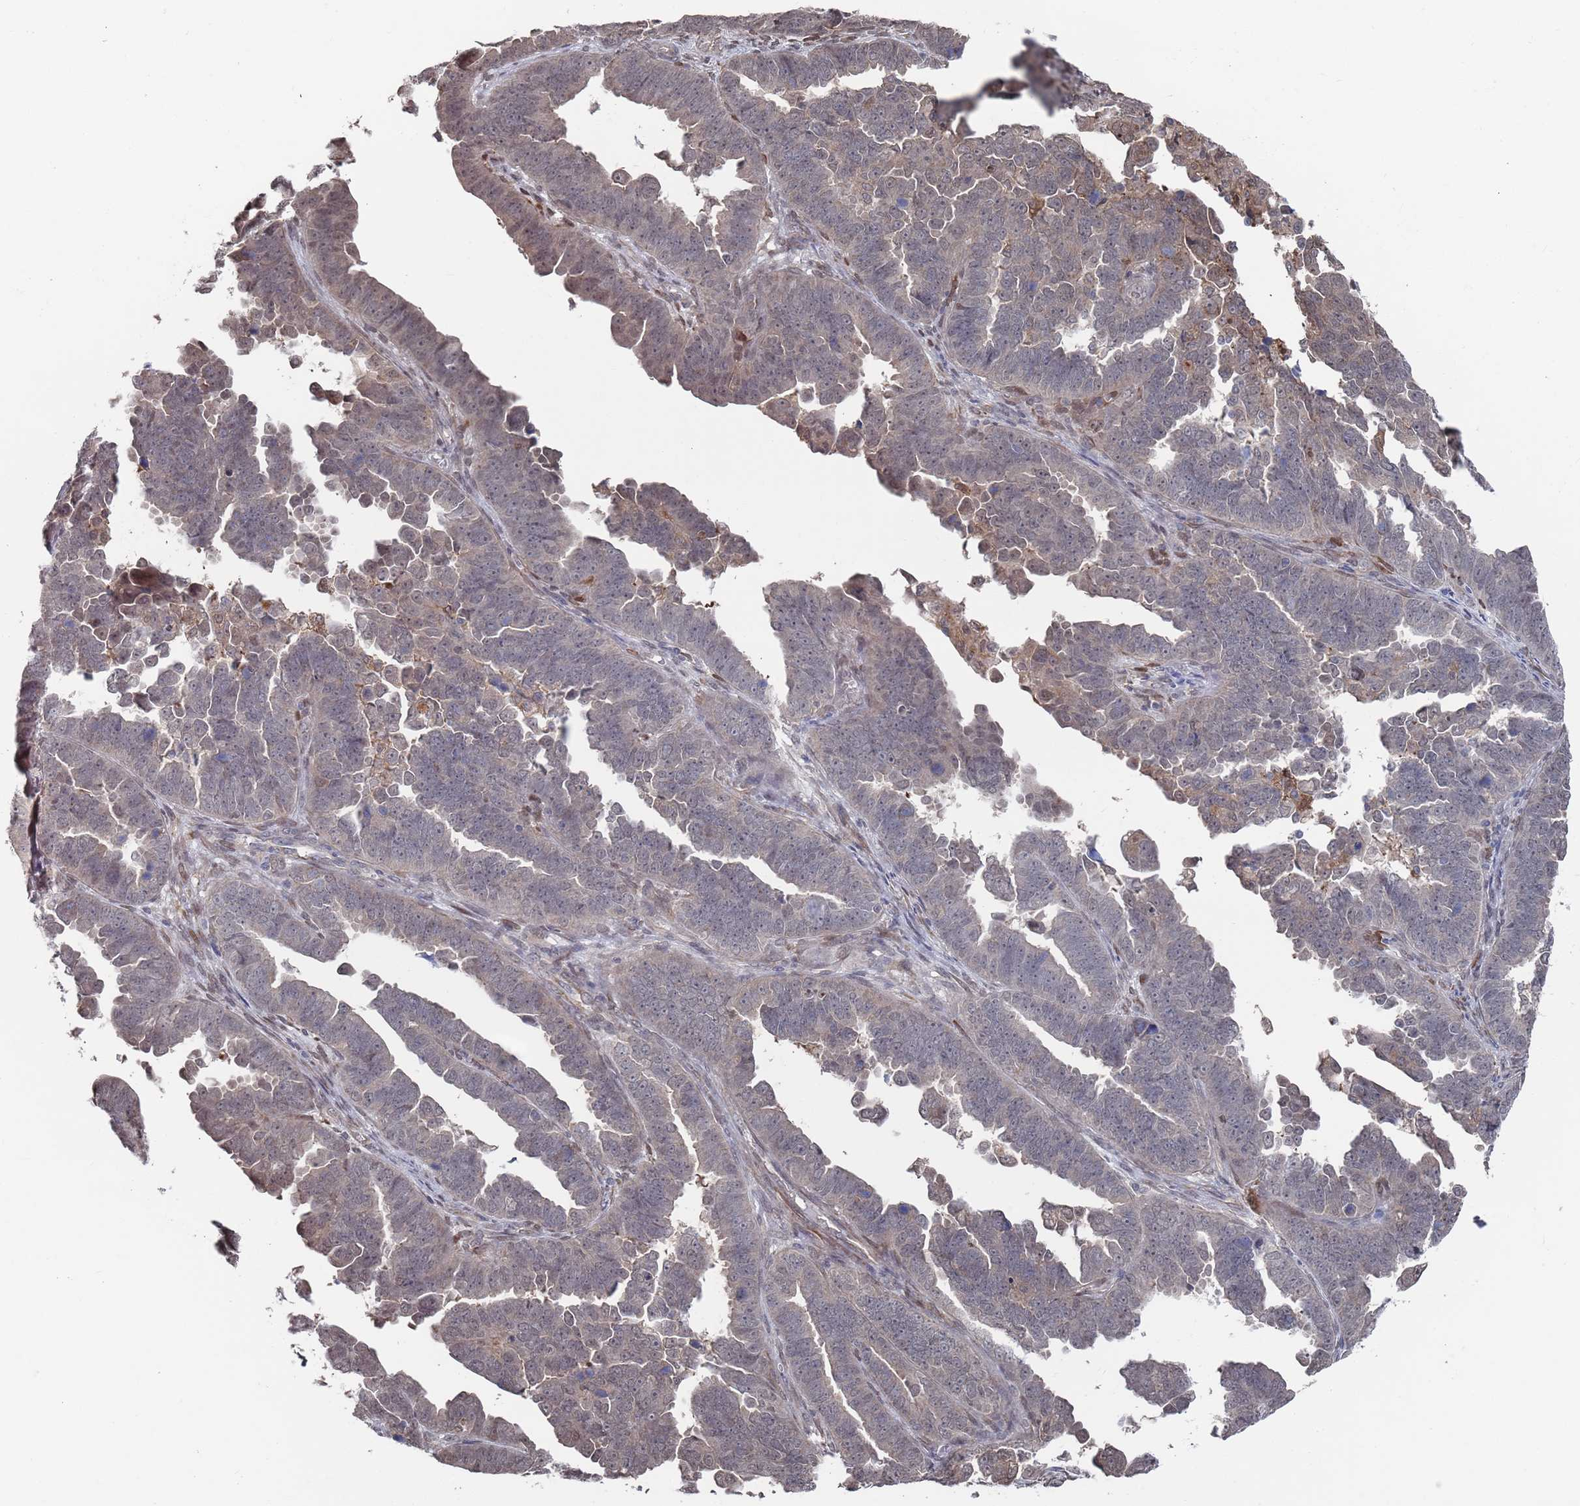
{"staining": {"intensity": "weak", "quantity": "<25%", "location": "cytoplasmic/membranous,nuclear"}, "tissue": "endometrial cancer", "cell_type": "Tumor cells", "image_type": "cancer", "snomed": [{"axis": "morphology", "description": "Adenocarcinoma, NOS"}, {"axis": "topography", "description": "Endometrium"}], "caption": "Tumor cells show no significant positivity in endometrial cancer (adenocarcinoma).", "gene": "DGKD", "patient": {"sex": "female", "age": 75}}